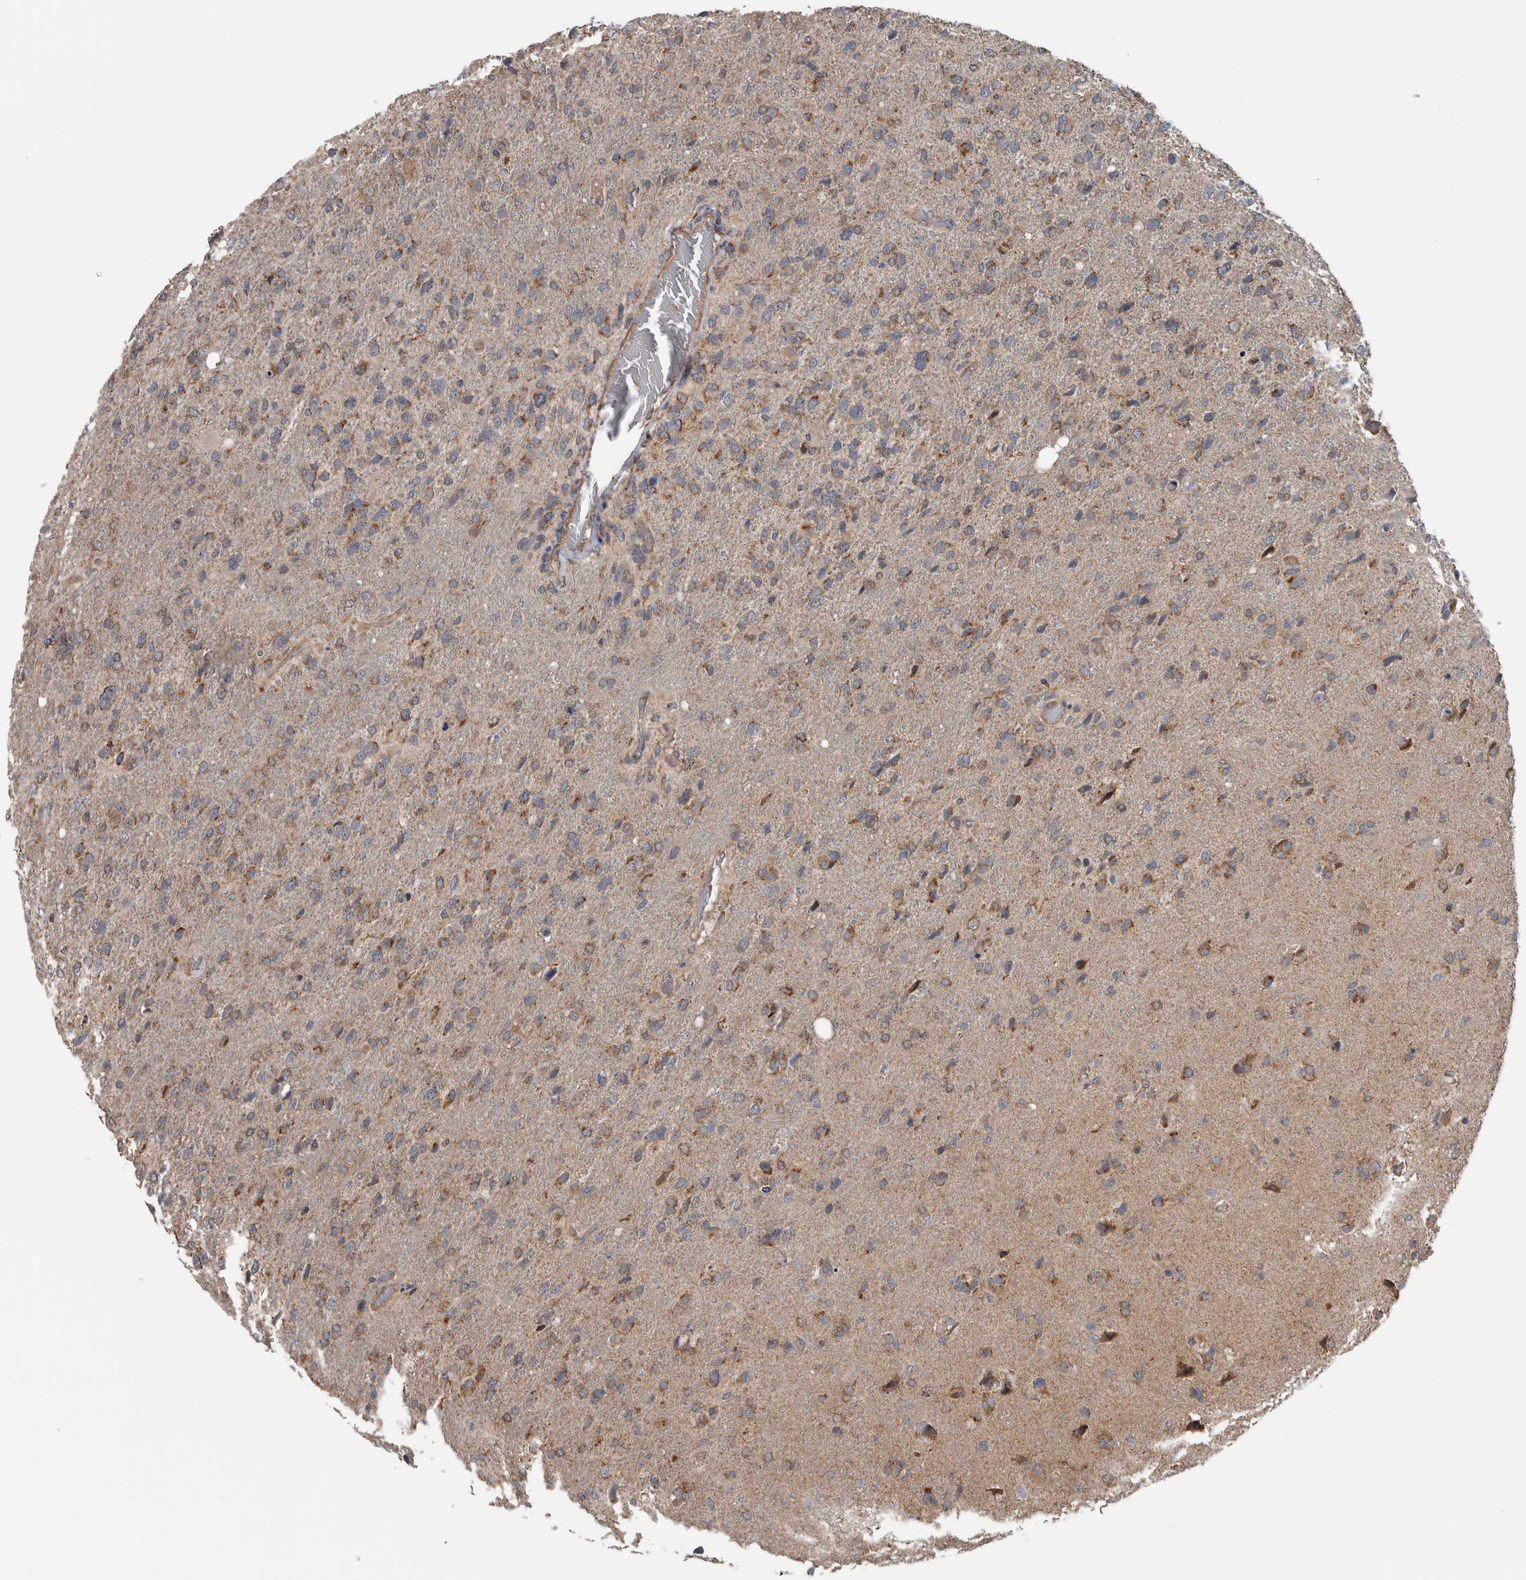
{"staining": {"intensity": "moderate", "quantity": "25%-75%", "location": "cytoplasmic/membranous"}, "tissue": "glioma", "cell_type": "Tumor cells", "image_type": "cancer", "snomed": [{"axis": "morphology", "description": "Glioma, malignant, High grade"}, {"axis": "topography", "description": "Brain"}], "caption": "Tumor cells exhibit medium levels of moderate cytoplasmic/membranous positivity in approximately 25%-75% of cells in human glioma.", "gene": "ARMC1", "patient": {"sex": "female", "age": 58}}